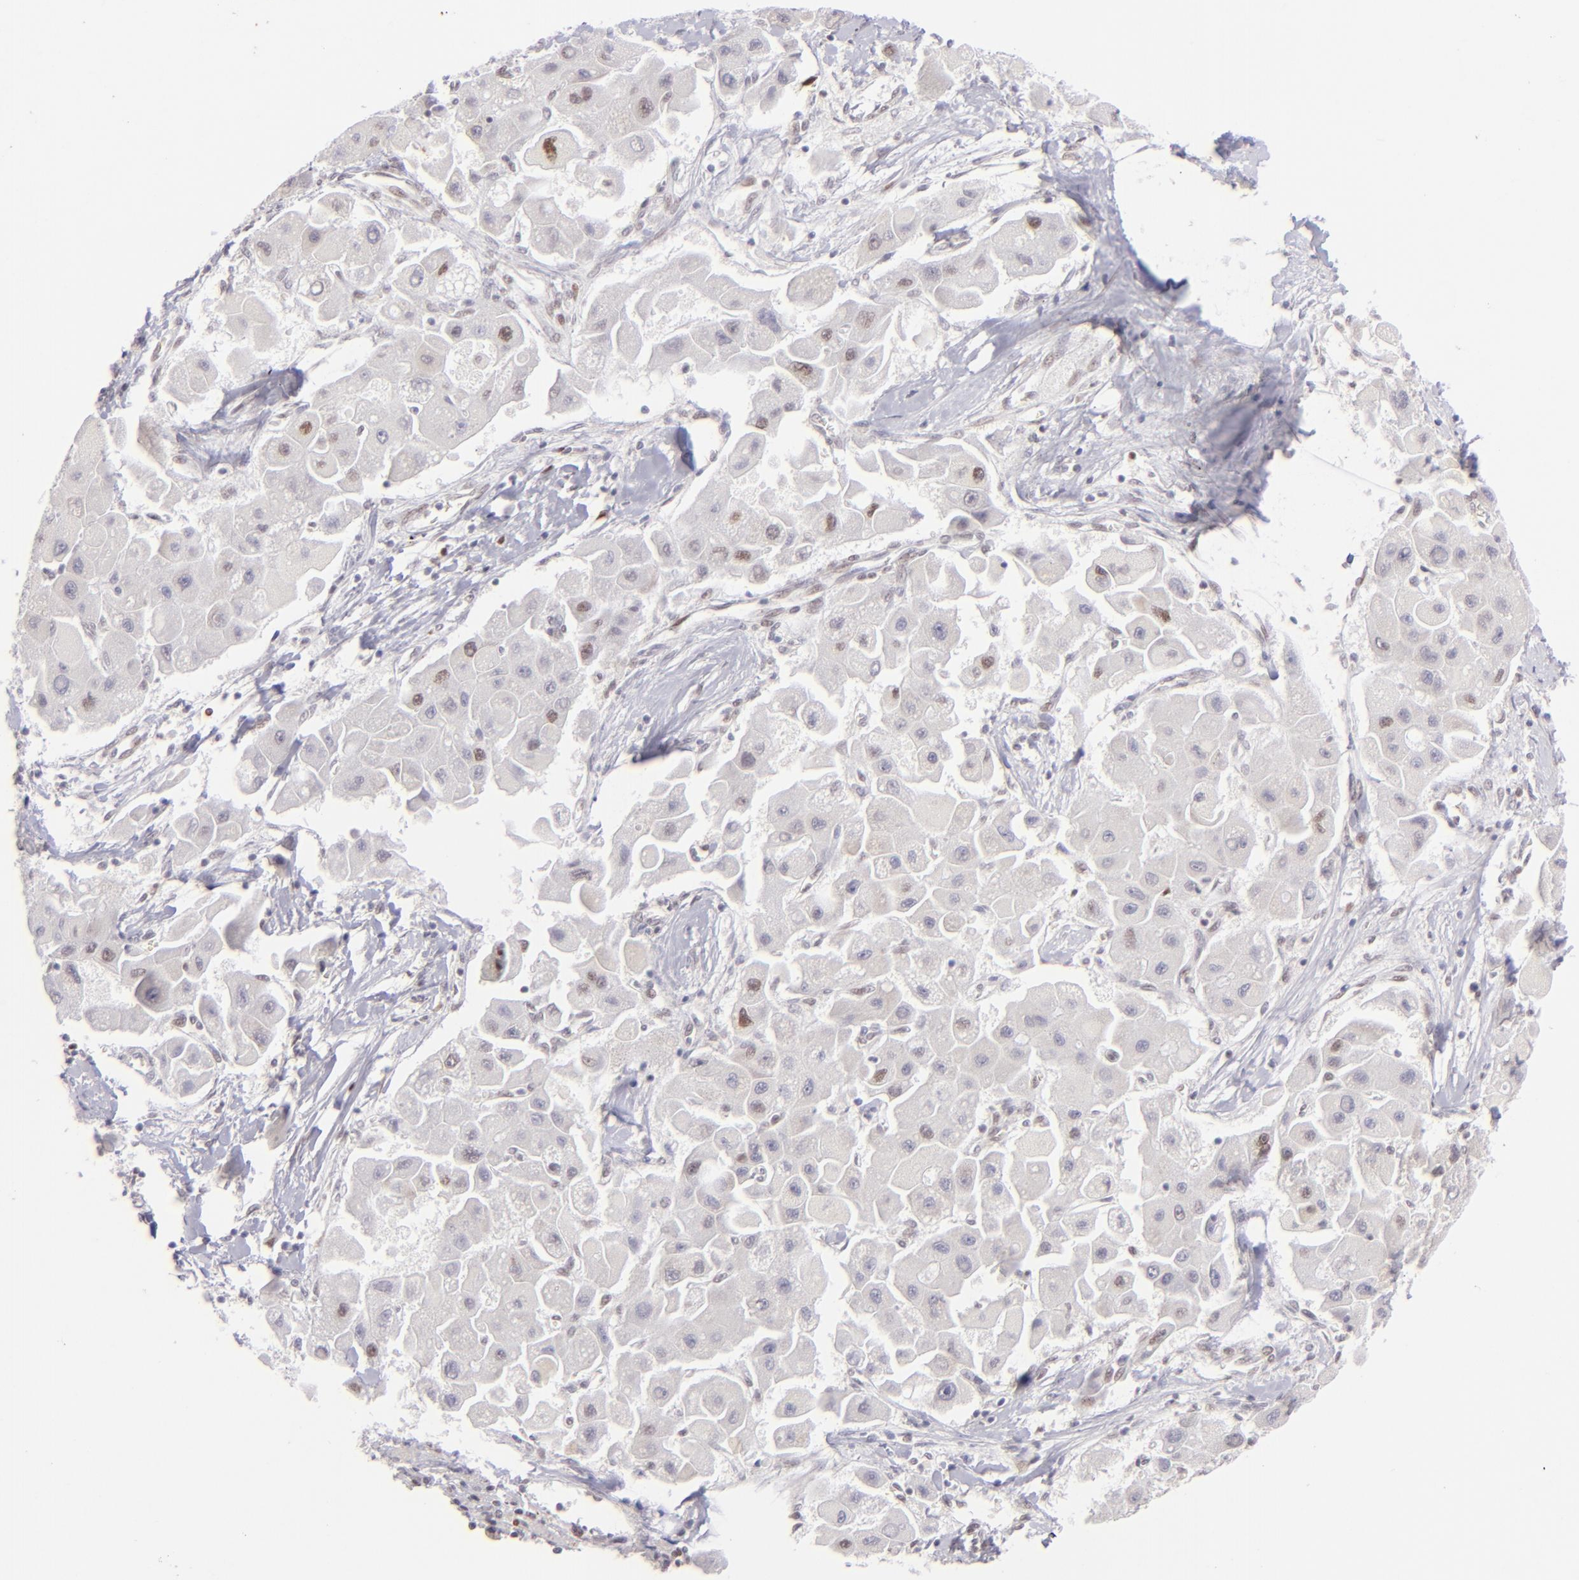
{"staining": {"intensity": "moderate", "quantity": "<25%", "location": "nuclear"}, "tissue": "liver cancer", "cell_type": "Tumor cells", "image_type": "cancer", "snomed": [{"axis": "morphology", "description": "Carcinoma, Hepatocellular, NOS"}, {"axis": "topography", "description": "Liver"}], "caption": "Protein analysis of hepatocellular carcinoma (liver) tissue reveals moderate nuclear staining in approximately <25% of tumor cells. (IHC, brightfield microscopy, high magnification).", "gene": "POU2F1", "patient": {"sex": "male", "age": 24}}